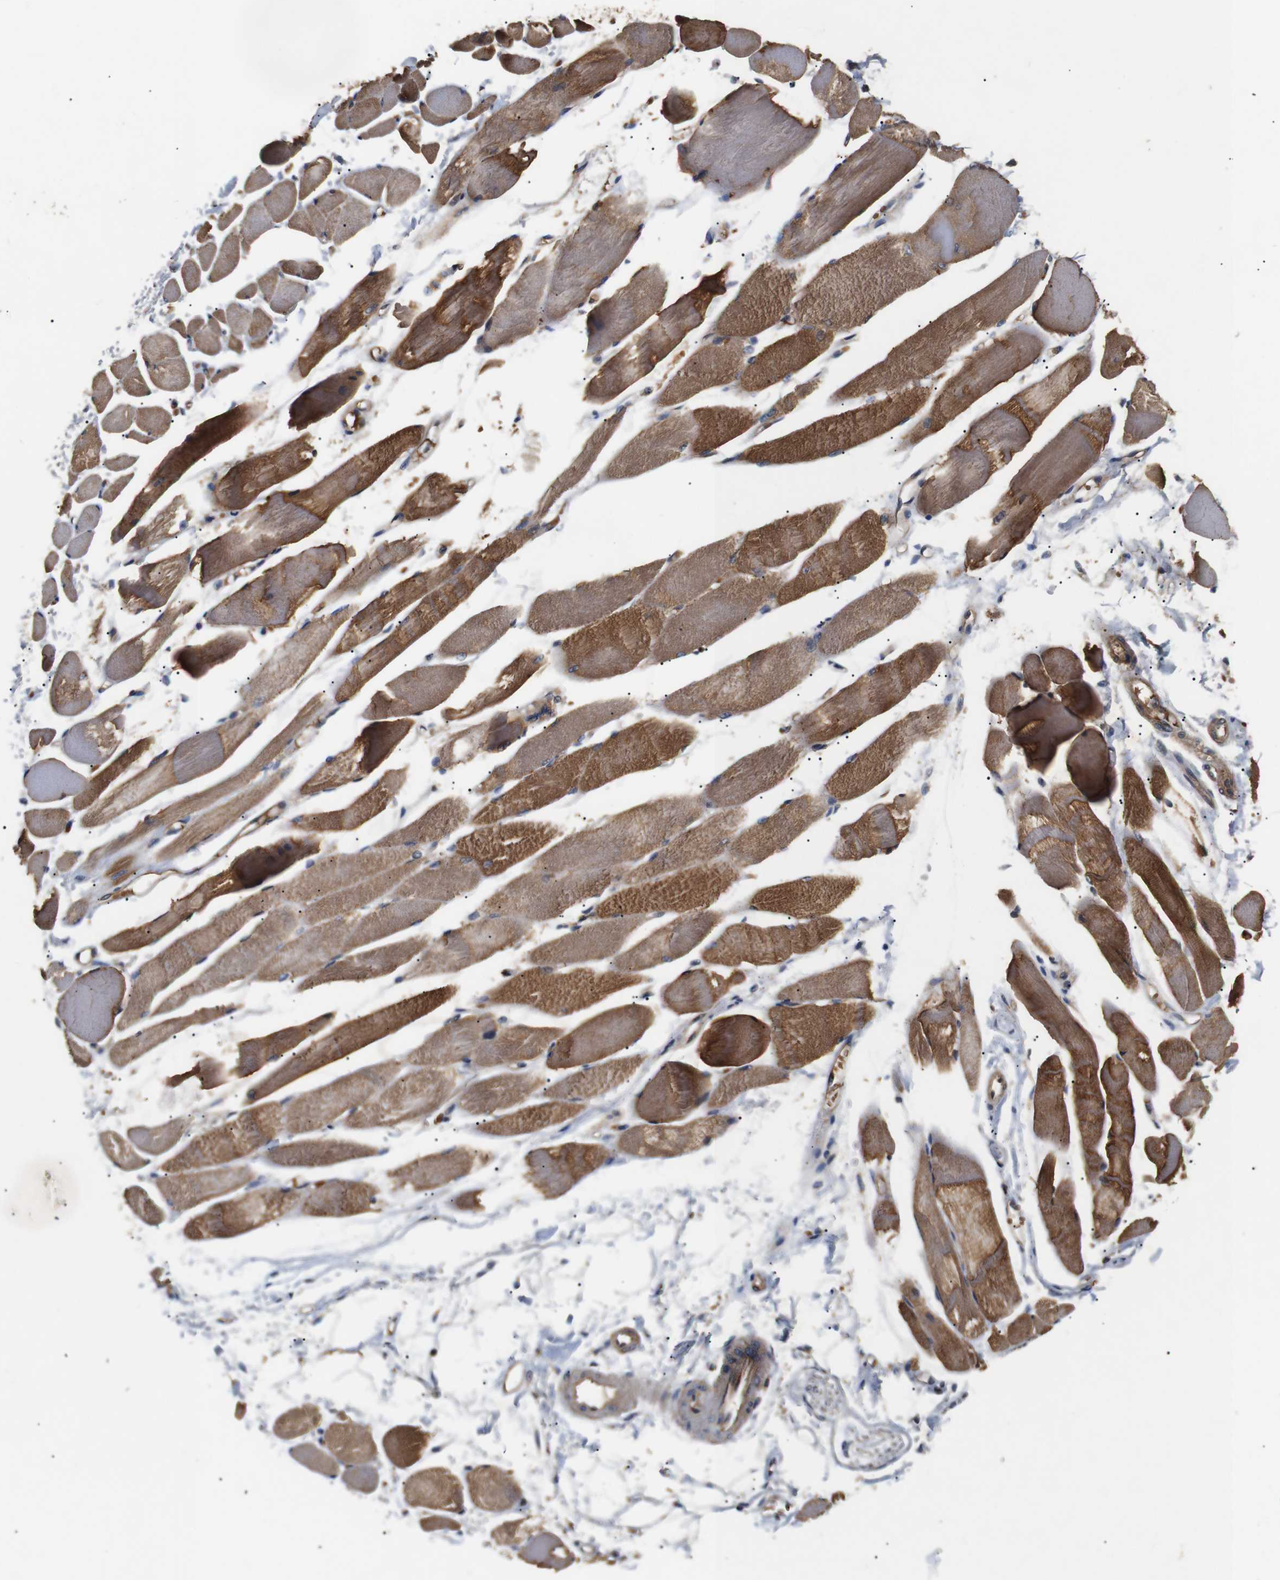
{"staining": {"intensity": "moderate", "quantity": ">75%", "location": "cytoplasmic/membranous"}, "tissue": "skeletal muscle", "cell_type": "Myocytes", "image_type": "normal", "snomed": [{"axis": "morphology", "description": "Normal tissue, NOS"}, {"axis": "topography", "description": "Skeletal muscle"}, {"axis": "topography", "description": "Peripheral nerve tissue"}], "caption": "A high-resolution micrograph shows IHC staining of normal skeletal muscle, which displays moderate cytoplasmic/membranous expression in approximately >75% of myocytes. The protein of interest is stained brown, and the nuclei are stained in blue (DAB IHC with brightfield microscopy, high magnification).", "gene": "DDR1", "patient": {"sex": "female", "age": 84}}